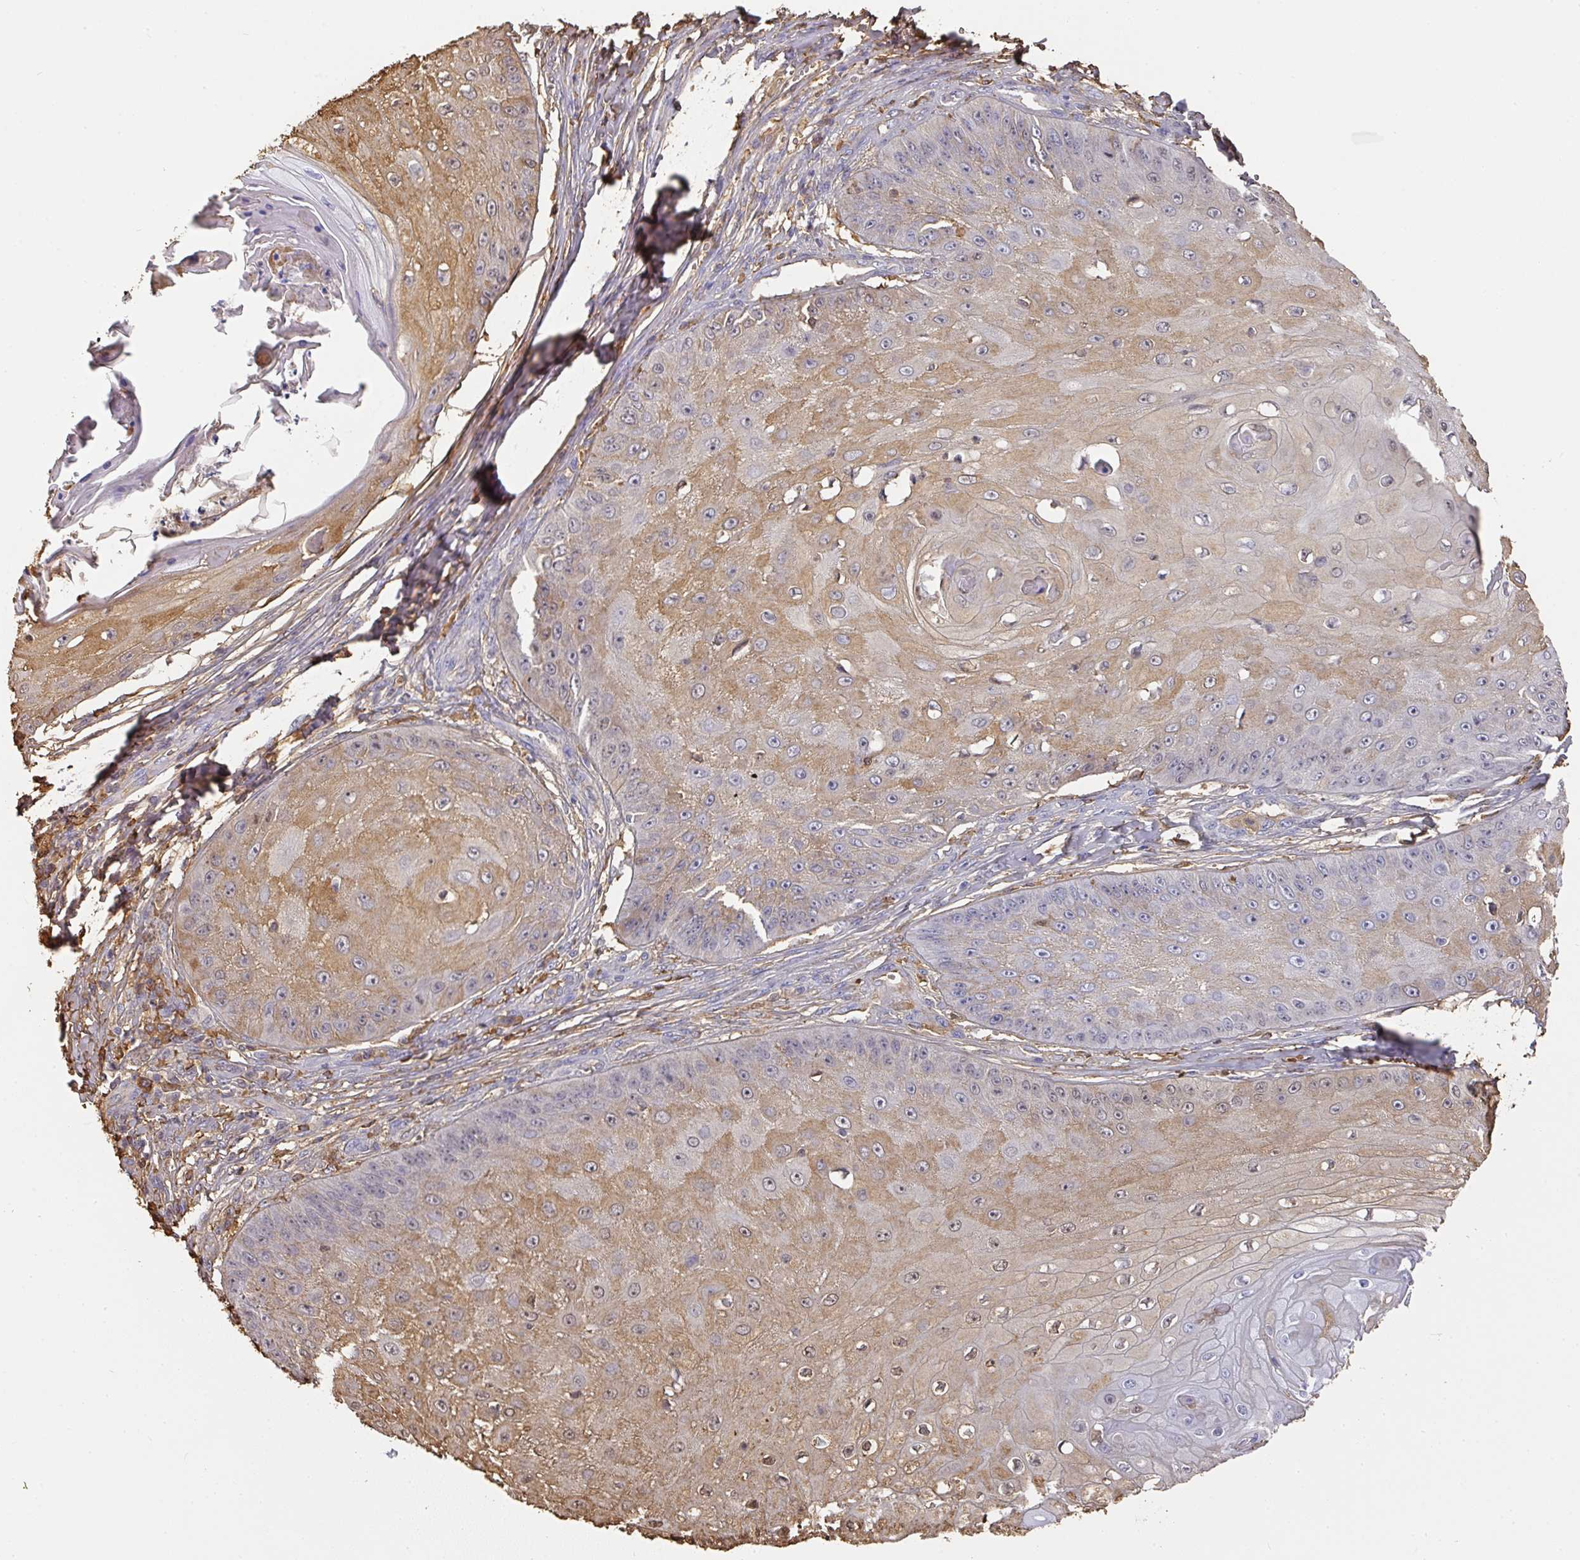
{"staining": {"intensity": "weak", "quantity": "25%-75%", "location": "cytoplasmic/membranous"}, "tissue": "skin cancer", "cell_type": "Tumor cells", "image_type": "cancer", "snomed": [{"axis": "morphology", "description": "Squamous cell carcinoma, NOS"}, {"axis": "topography", "description": "Skin"}], "caption": "Skin squamous cell carcinoma stained with DAB (3,3'-diaminobenzidine) immunohistochemistry (IHC) displays low levels of weak cytoplasmic/membranous positivity in approximately 25%-75% of tumor cells.", "gene": "ALB", "patient": {"sex": "male", "age": 70}}